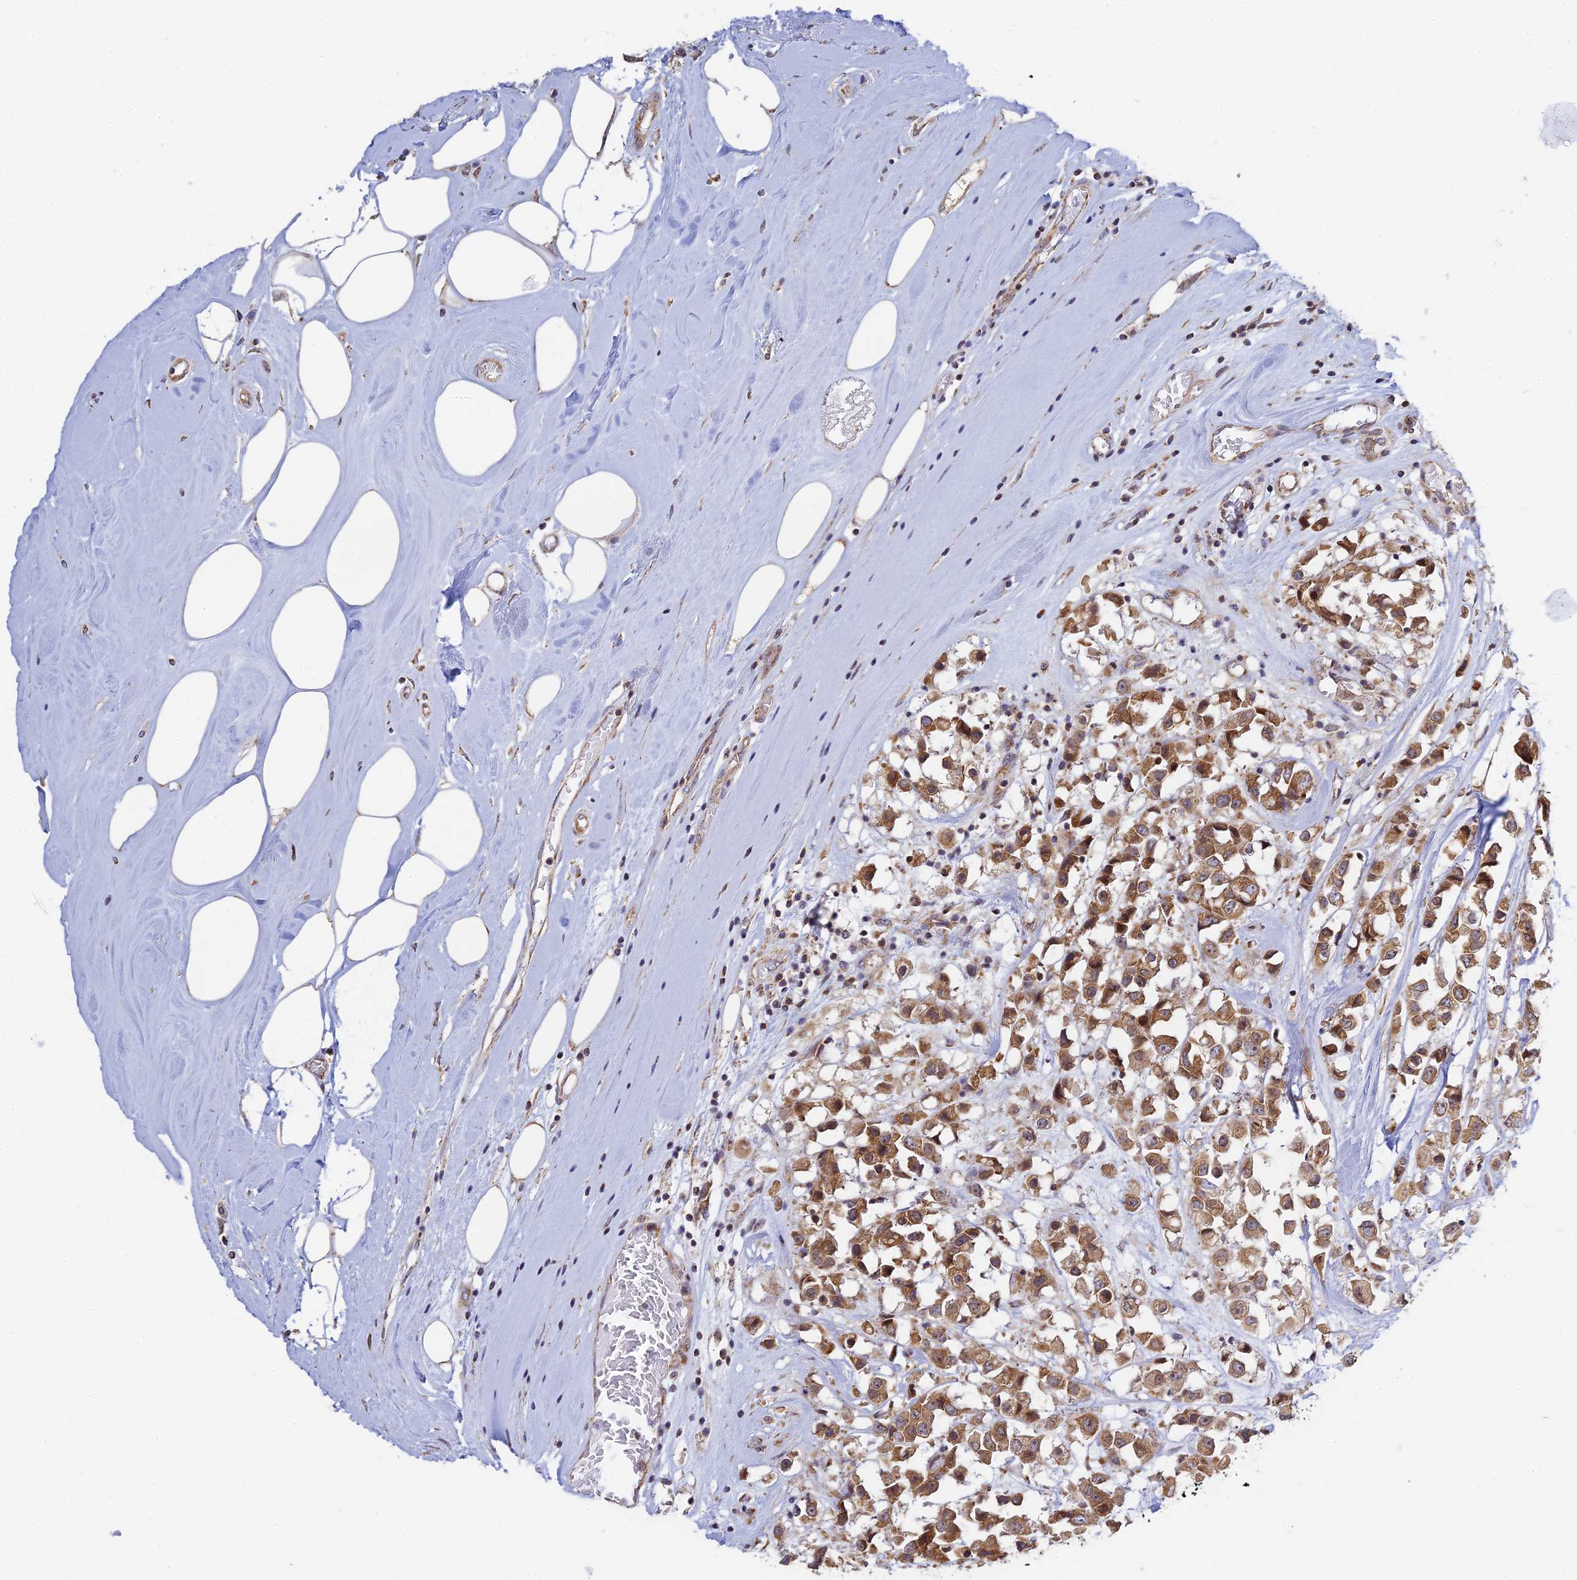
{"staining": {"intensity": "moderate", "quantity": ">75%", "location": "cytoplasmic/membranous"}, "tissue": "breast cancer", "cell_type": "Tumor cells", "image_type": "cancer", "snomed": [{"axis": "morphology", "description": "Duct carcinoma"}, {"axis": "topography", "description": "Breast"}], "caption": "A micrograph of human breast cancer stained for a protein shows moderate cytoplasmic/membranous brown staining in tumor cells. Immunohistochemistry stains the protein of interest in brown and the nuclei are stained blue.", "gene": "HOOK2", "patient": {"sex": "female", "age": 61}}